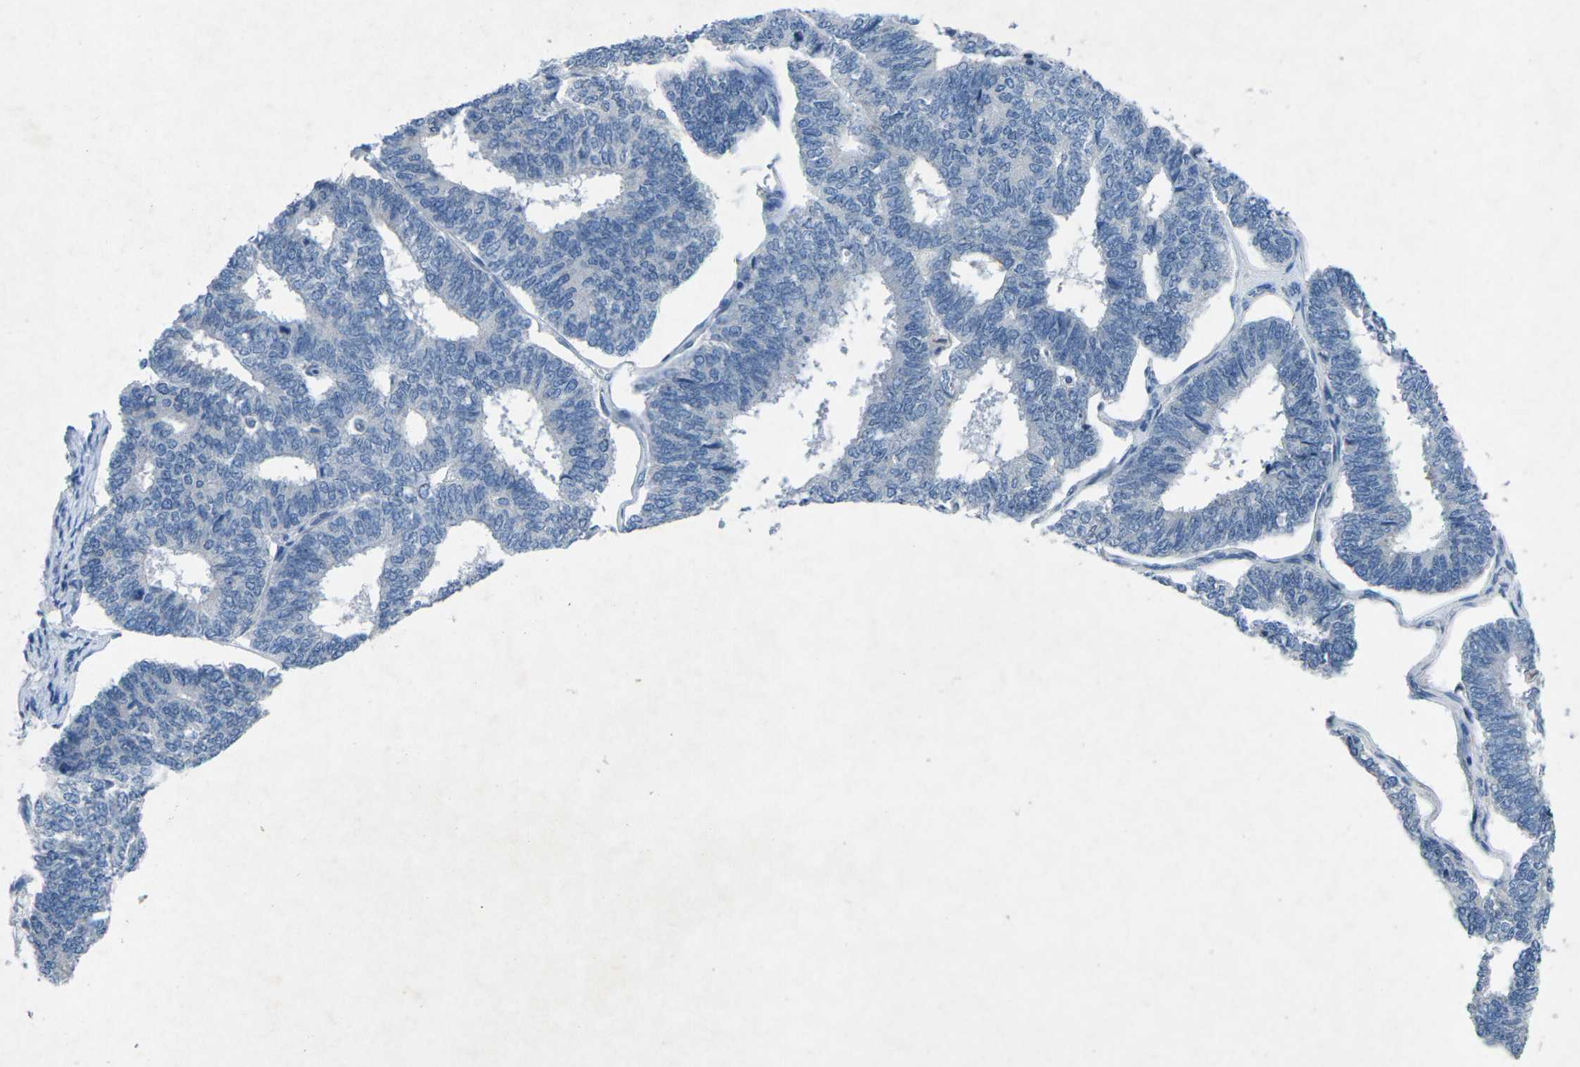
{"staining": {"intensity": "negative", "quantity": "none", "location": "none"}, "tissue": "endometrial cancer", "cell_type": "Tumor cells", "image_type": "cancer", "snomed": [{"axis": "morphology", "description": "Adenocarcinoma, NOS"}, {"axis": "topography", "description": "Endometrium"}], "caption": "Tumor cells are negative for protein expression in human endometrial adenocarcinoma.", "gene": "PLG", "patient": {"sex": "female", "age": 70}}